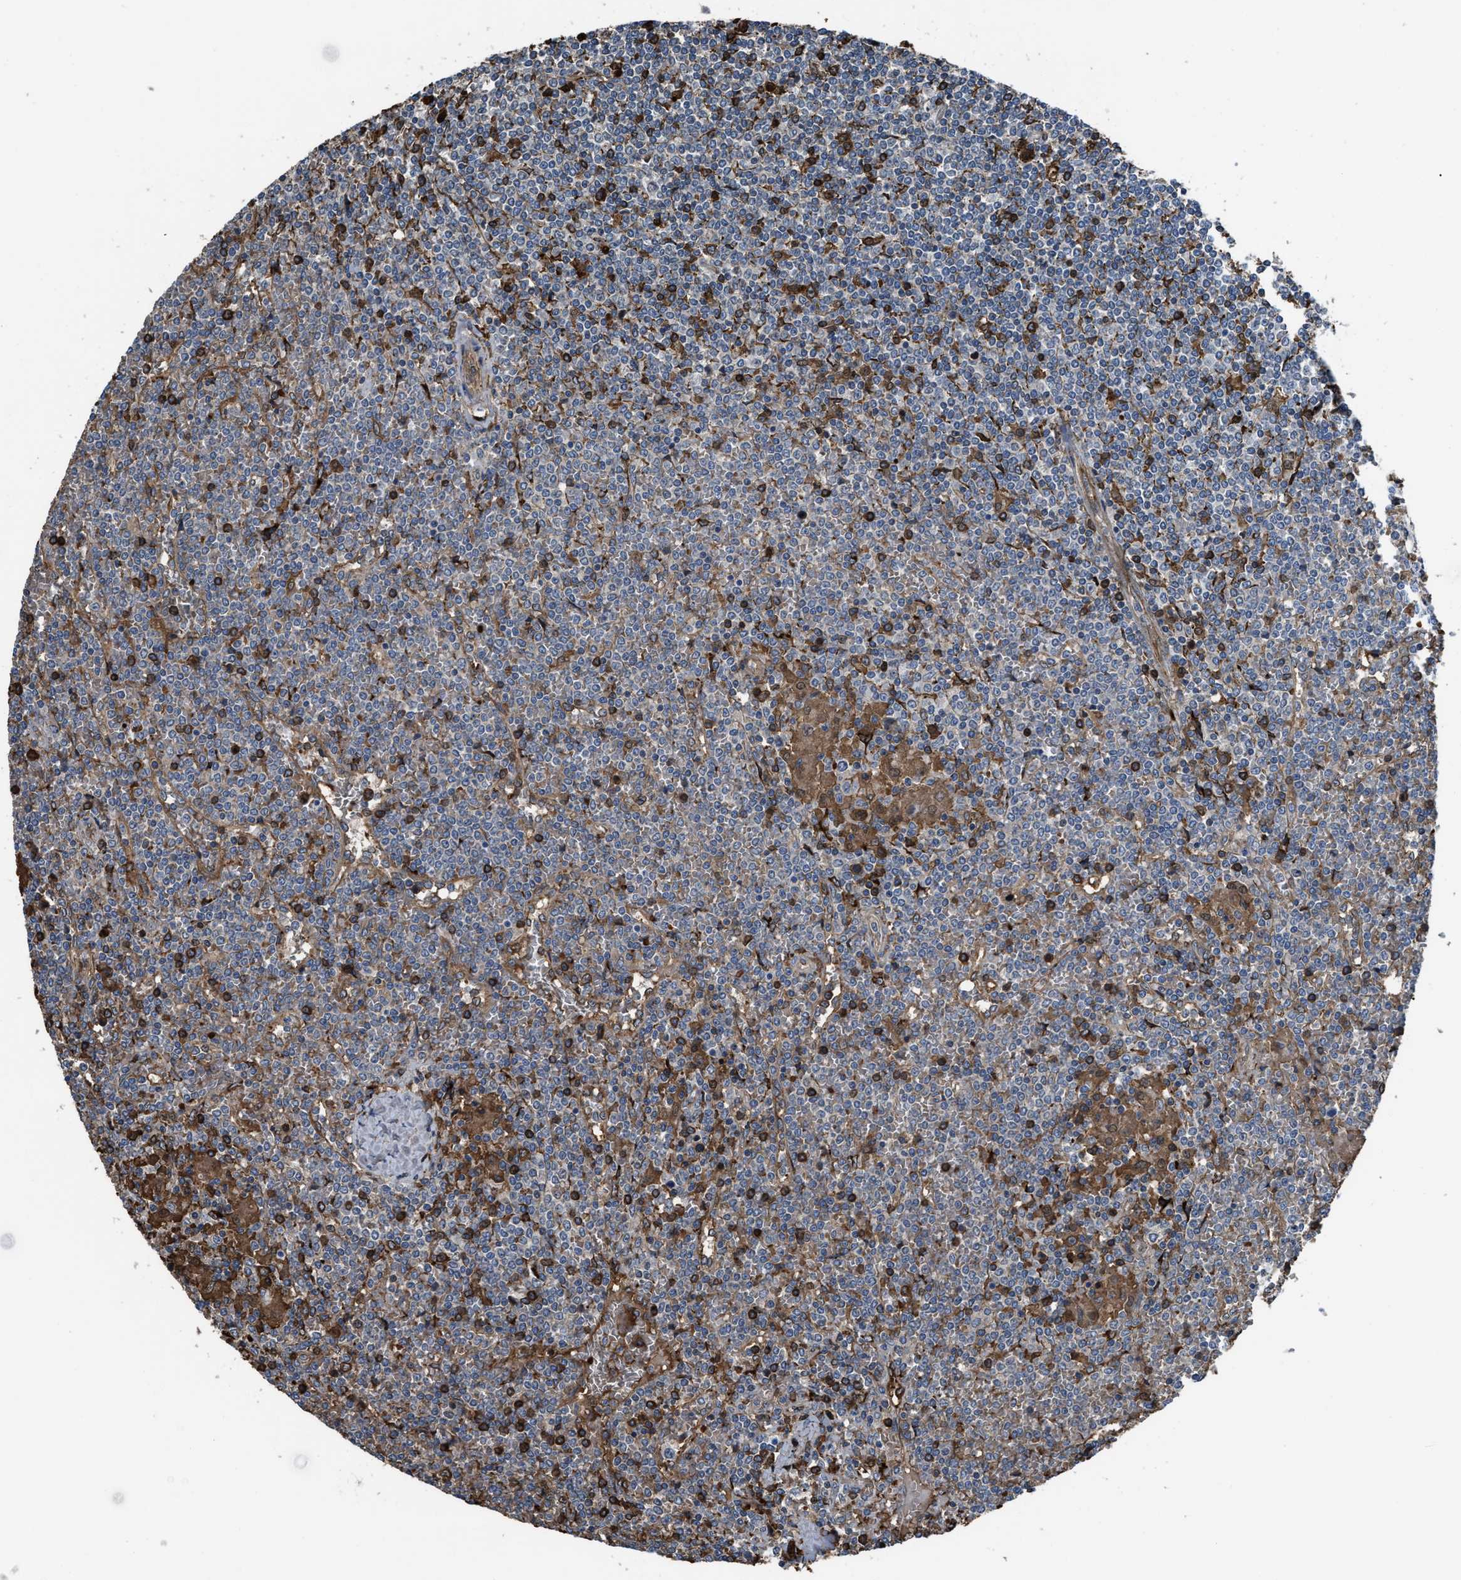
{"staining": {"intensity": "weak", "quantity": "25%-75%", "location": "cytoplasmic/membranous"}, "tissue": "lymphoma", "cell_type": "Tumor cells", "image_type": "cancer", "snomed": [{"axis": "morphology", "description": "Malignant lymphoma, non-Hodgkin's type, Low grade"}, {"axis": "topography", "description": "Spleen"}], "caption": "Weak cytoplasmic/membranous protein staining is seen in about 25%-75% of tumor cells in lymphoma.", "gene": "SELENOM", "patient": {"sex": "female", "age": 19}}